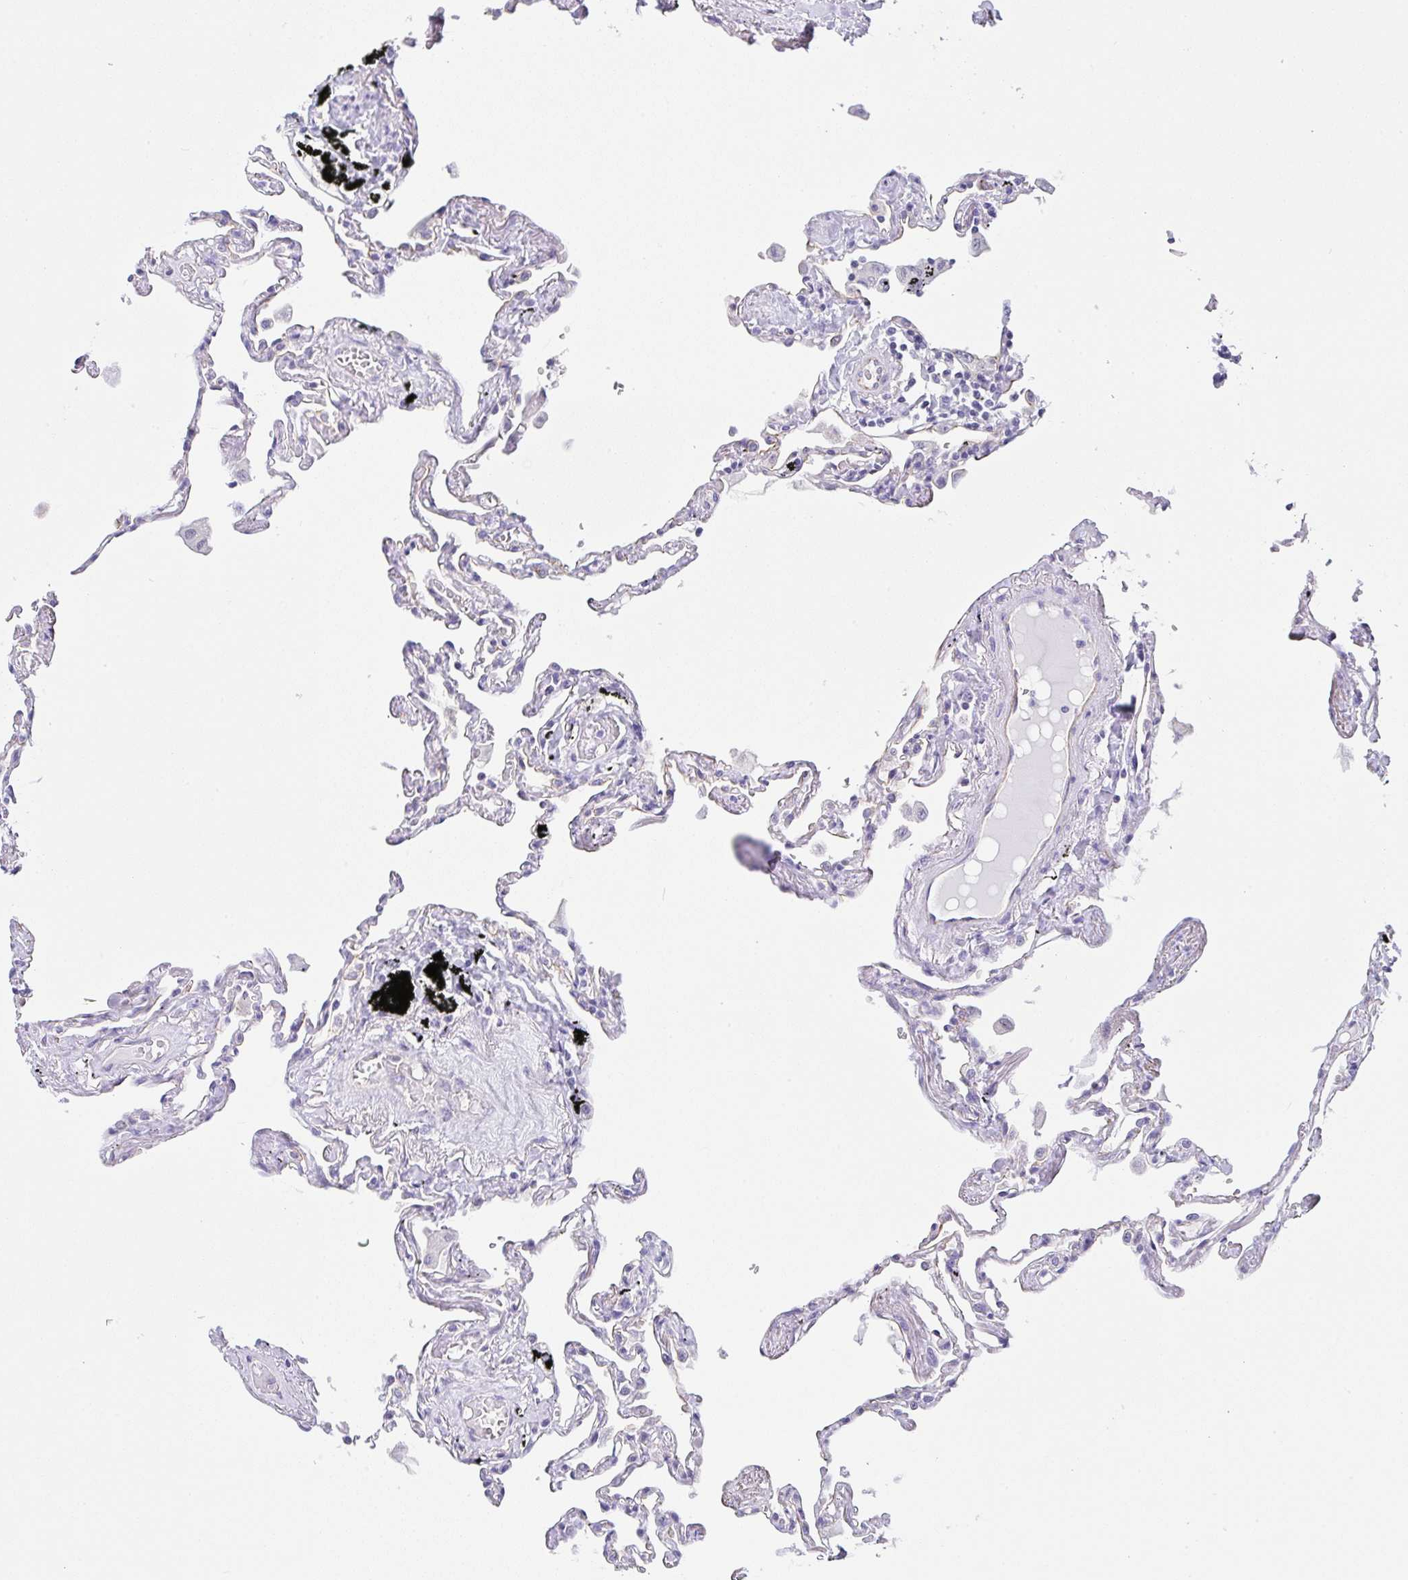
{"staining": {"intensity": "negative", "quantity": "none", "location": "none"}, "tissue": "lung", "cell_type": "Alveolar cells", "image_type": "normal", "snomed": [{"axis": "morphology", "description": "Normal tissue, NOS"}, {"axis": "topography", "description": "Lung"}], "caption": "This histopathology image is of benign lung stained with immunohistochemistry to label a protein in brown with the nuclei are counter-stained blue. There is no expression in alveolar cells.", "gene": "CGNL1", "patient": {"sex": "female", "age": 67}}